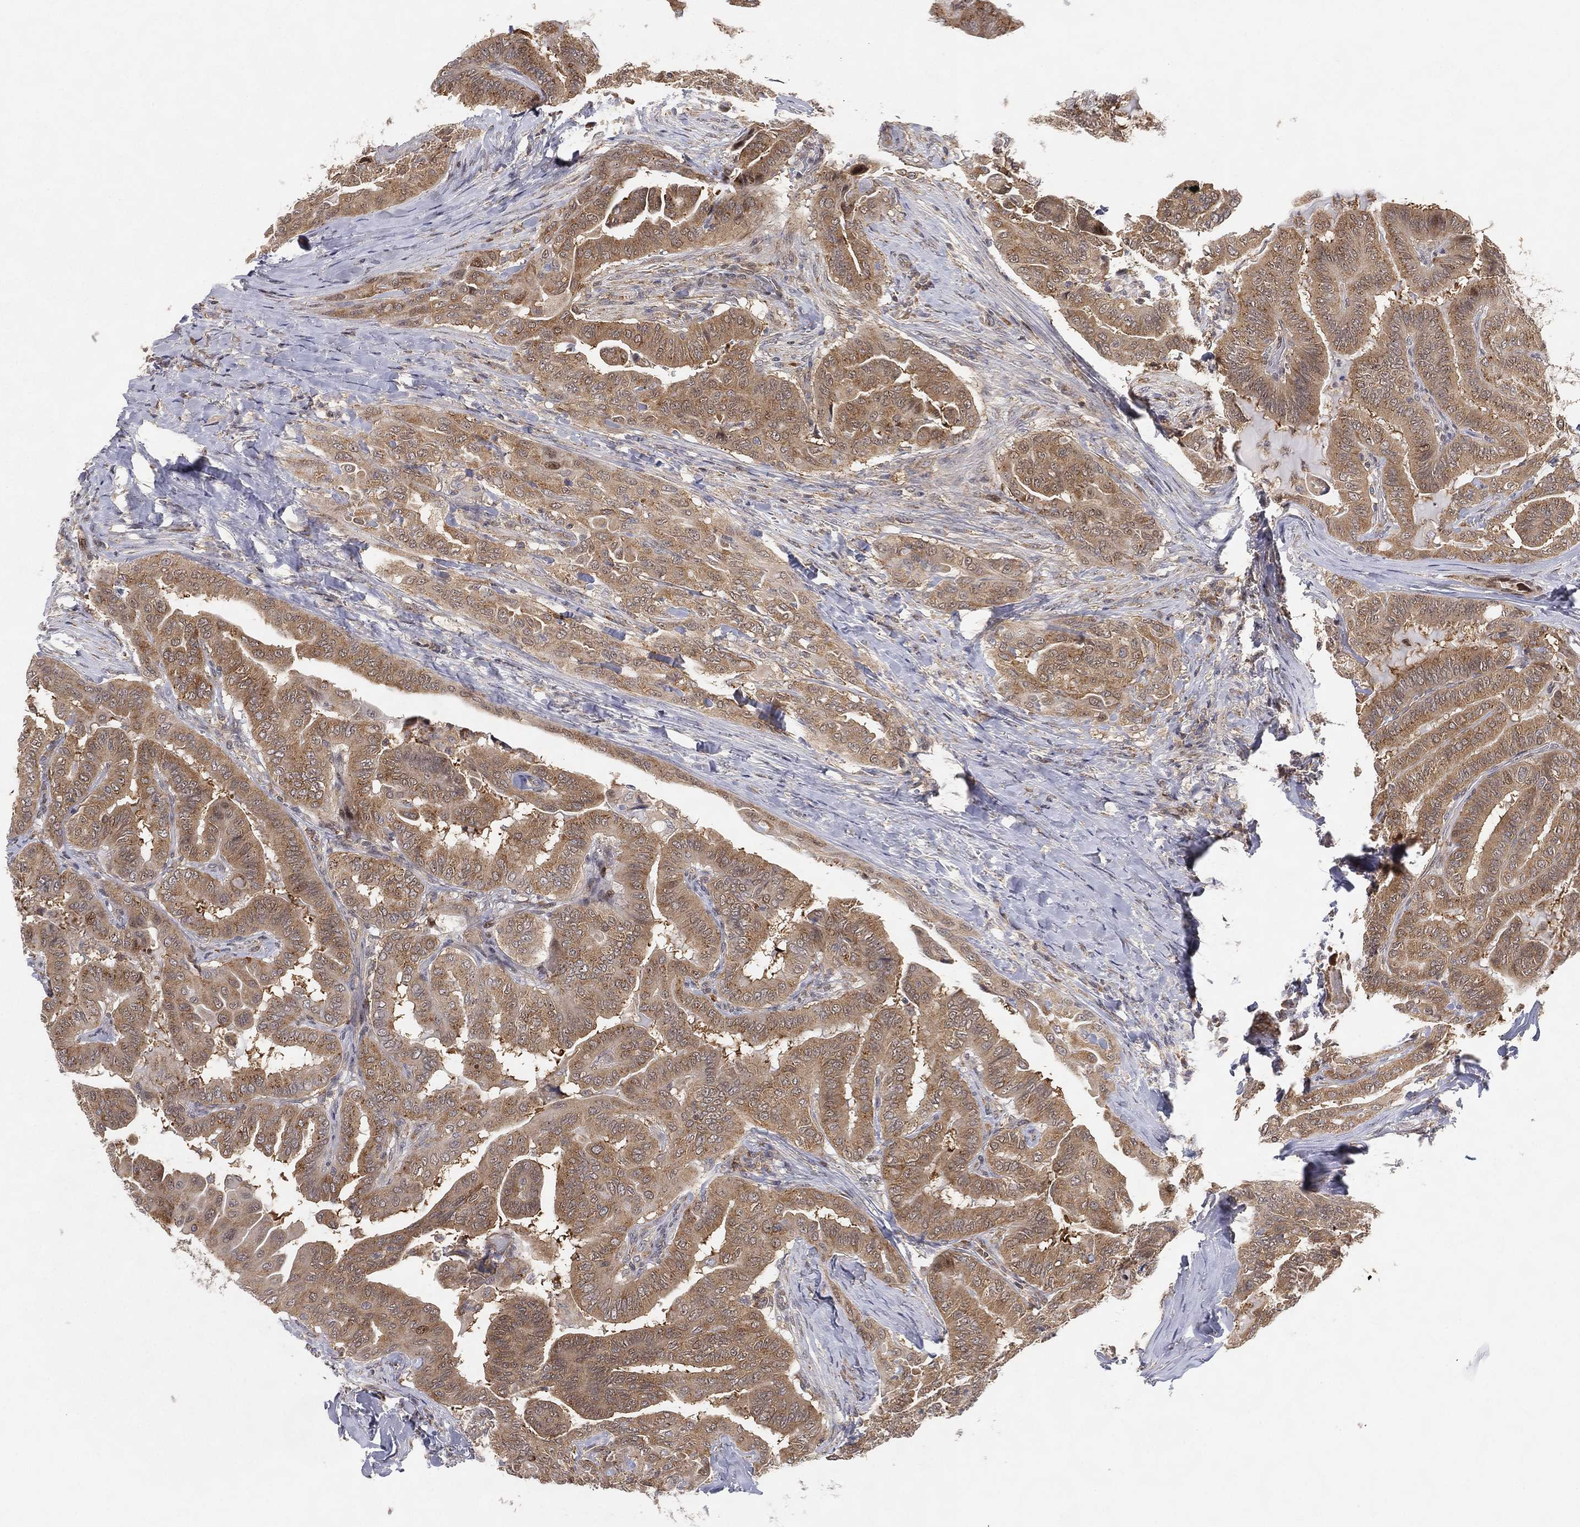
{"staining": {"intensity": "moderate", "quantity": ">75%", "location": "cytoplasmic/membranous"}, "tissue": "thyroid cancer", "cell_type": "Tumor cells", "image_type": "cancer", "snomed": [{"axis": "morphology", "description": "Papillary adenocarcinoma, NOS"}, {"axis": "topography", "description": "Thyroid gland"}], "caption": "Immunohistochemical staining of human thyroid cancer (papillary adenocarcinoma) shows medium levels of moderate cytoplasmic/membranous protein staining in approximately >75% of tumor cells.", "gene": "TMTC4", "patient": {"sex": "female", "age": 68}}